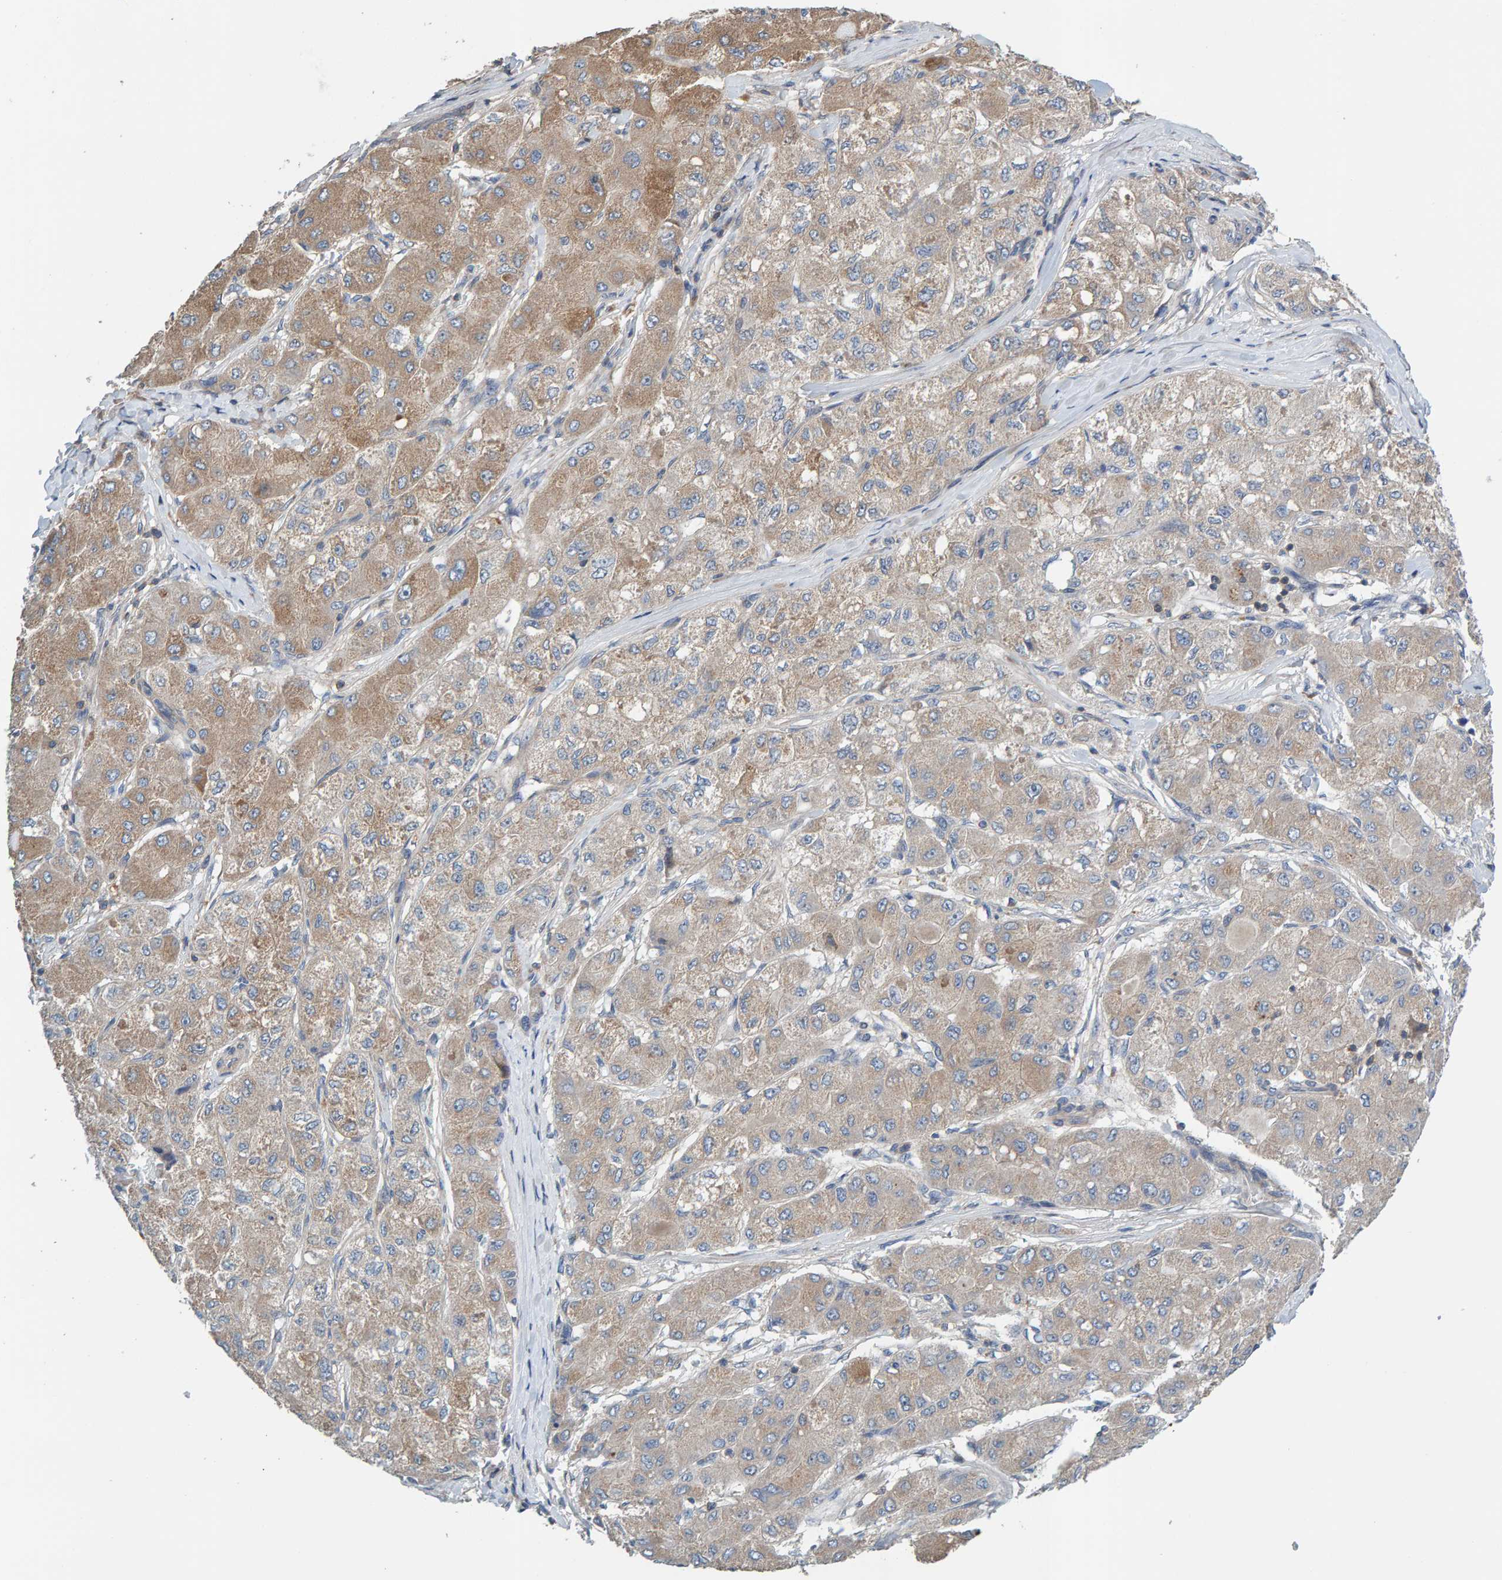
{"staining": {"intensity": "weak", "quantity": ">75%", "location": "cytoplasmic/membranous"}, "tissue": "liver cancer", "cell_type": "Tumor cells", "image_type": "cancer", "snomed": [{"axis": "morphology", "description": "Carcinoma, Hepatocellular, NOS"}, {"axis": "topography", "description": "Liver"}], "caption": "Immunohistochemistry (IHC) of human hepatocellular carcinoma (liver) exhibits low levels of weak cytoplasmic/membranous expression in approximately >75% of tumor cells. Ihc stains the protein in brown and the nuclei are stained blue.", "gene": "CCM2", "patient": {"sex": "male", "age": 80}}